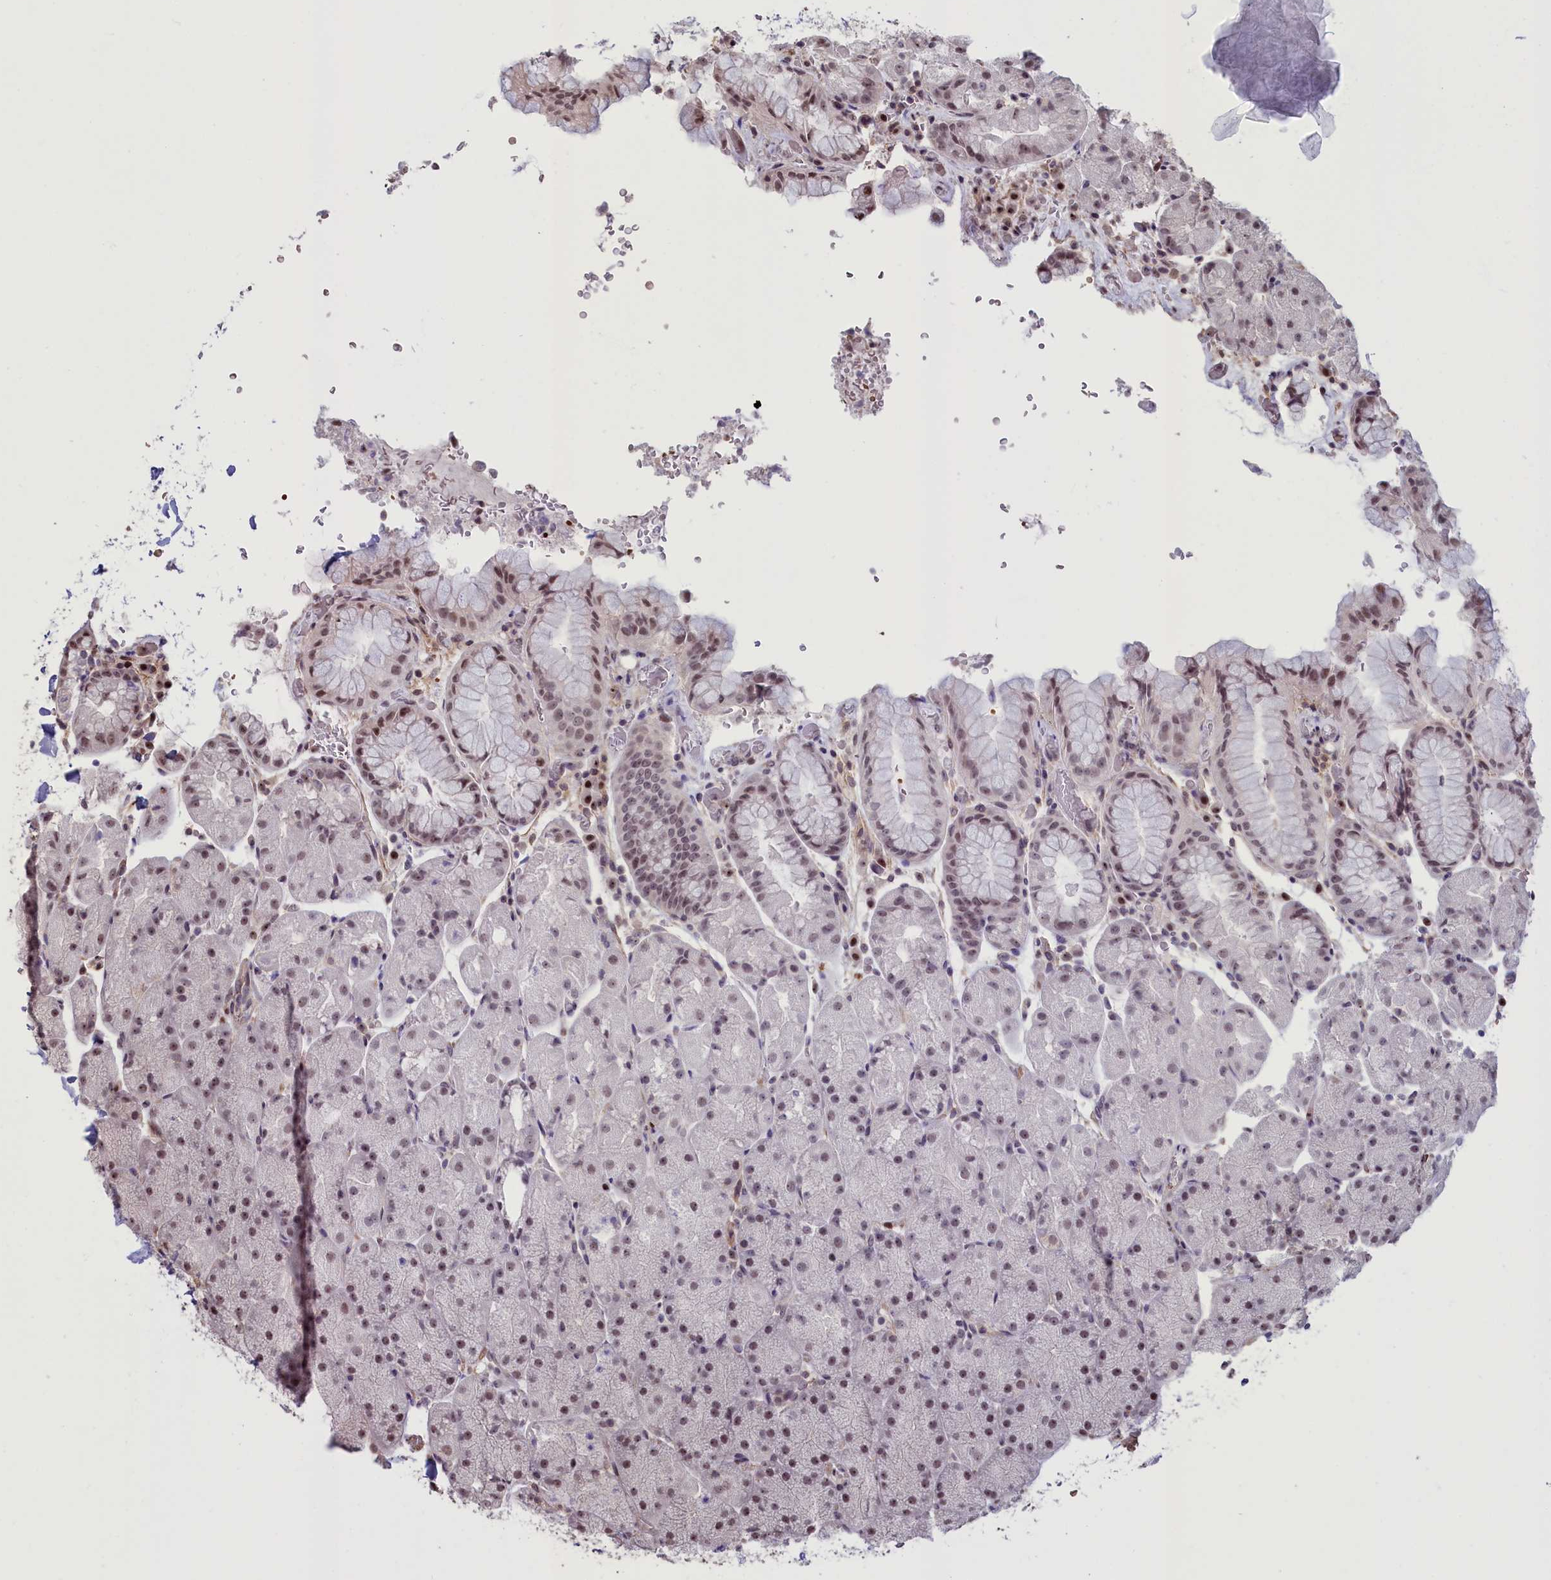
{"staining": {"intensity": "moderate", "quantity": "<25%", "location": "nuclear"}, "tissue": "stomach", "cell_type": "Glandular cells", "image_type": "normal", "snomed": [{"axis": "morphology", "description": "Normal tissue, NOS"}, {"axis": "topography", "description": "Stomach, upper"}, {"axis": "topography", "description": "Stomach, lower"}], "caption": "High-power microscopy captured an immunohistochemistry histopathology image of normal stomach, revealing moderate nuclear expression in approximately <25% of glandular cells.", "gene": "SHFL", "patient": {"sex": "male", "age": 67}}